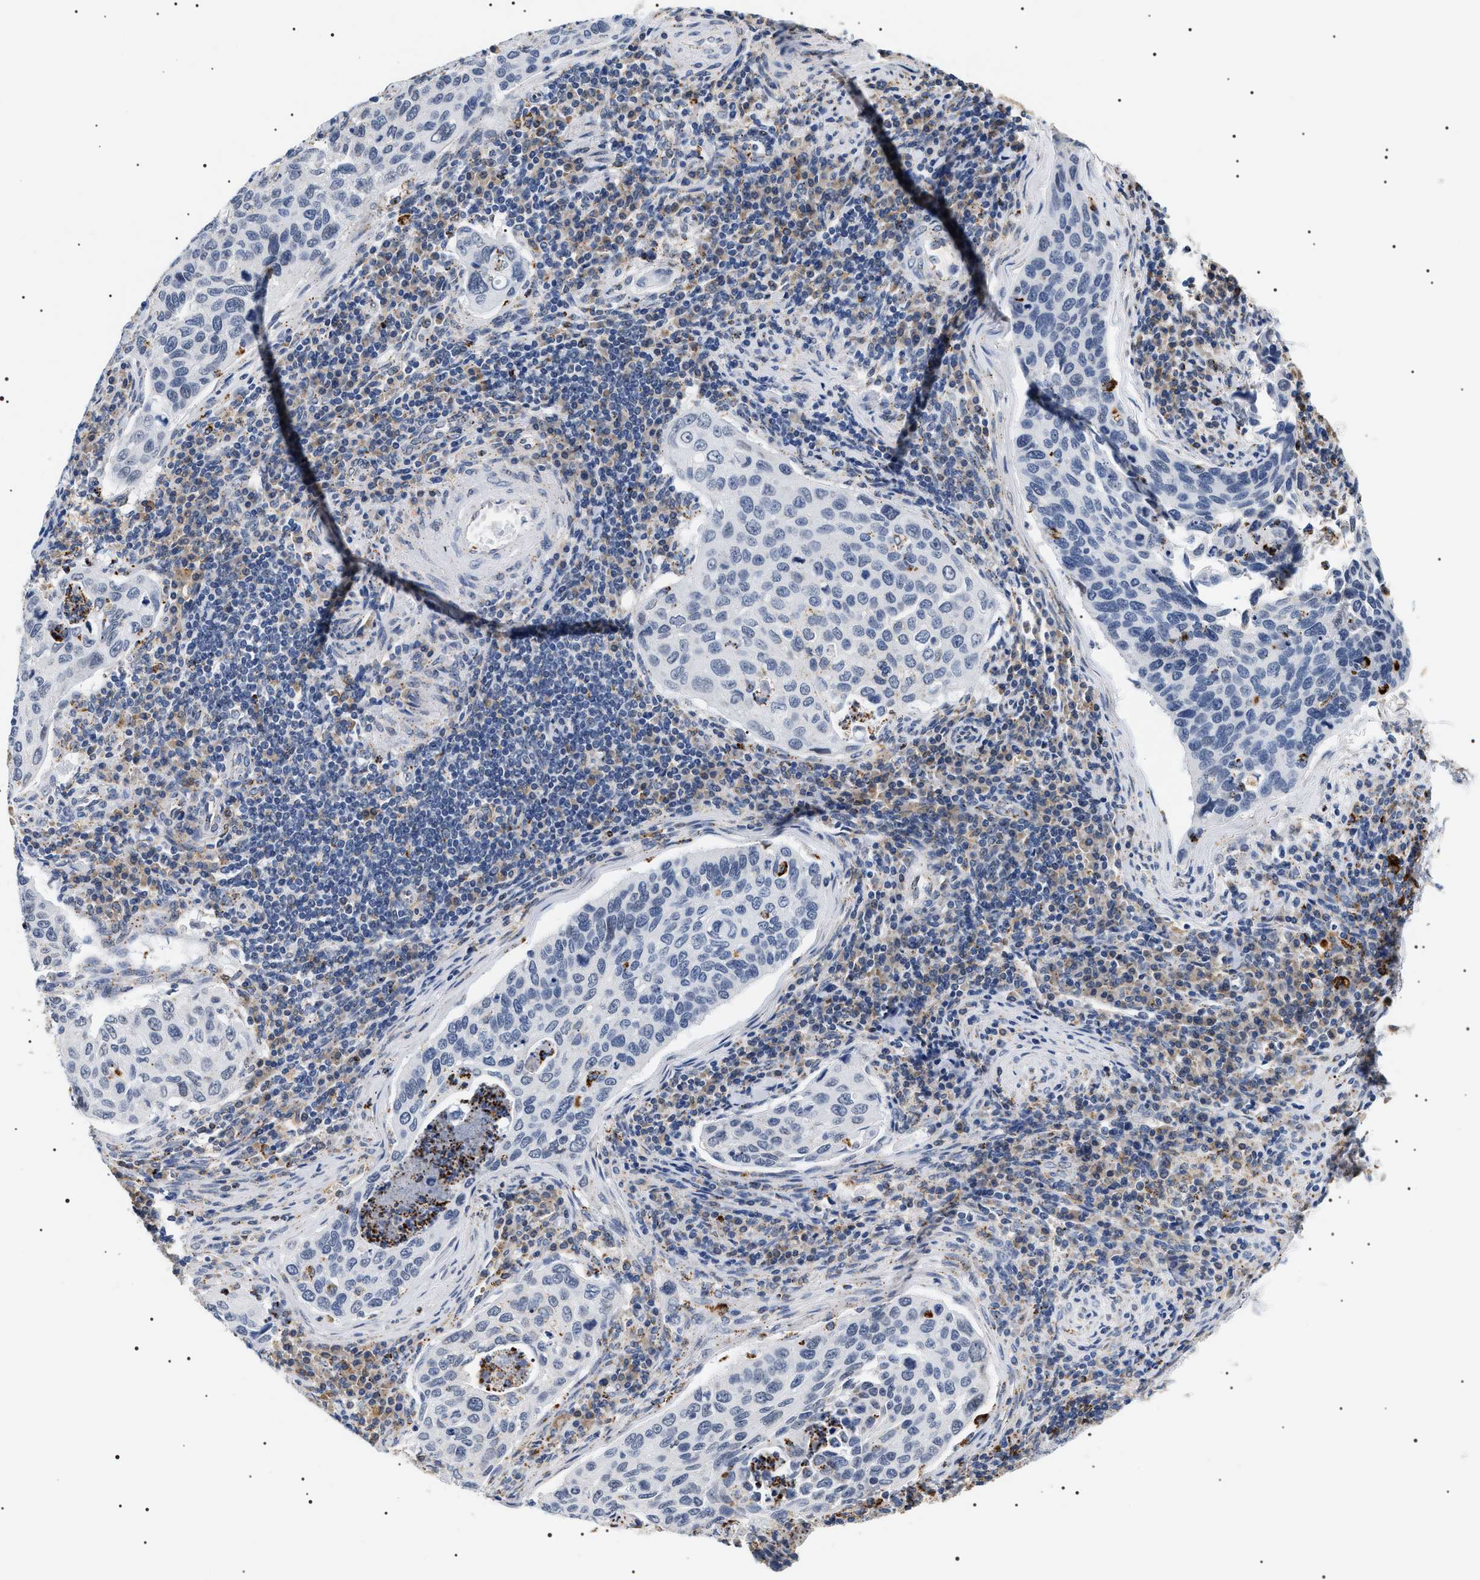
{"staining": {"intensity": "negative", "quantity": "none", "location": "none"}, "tissue": "cervical cancer", "cell_type": "Tumor cells", "image_type": "cancer", "snomed": [{"axis": "morphology", "description": "Squamous cell carcinoma, NOS"}, {"axis": "topography", "description": "Cervix"}], "caption": "Human squamous cell carcinoma (cervical) stained for a protein using immunohistochemistry reveals no expression in tumor cells.", "gene": "HSD17B11", "patient": {"sex": "female", "age": 53}}